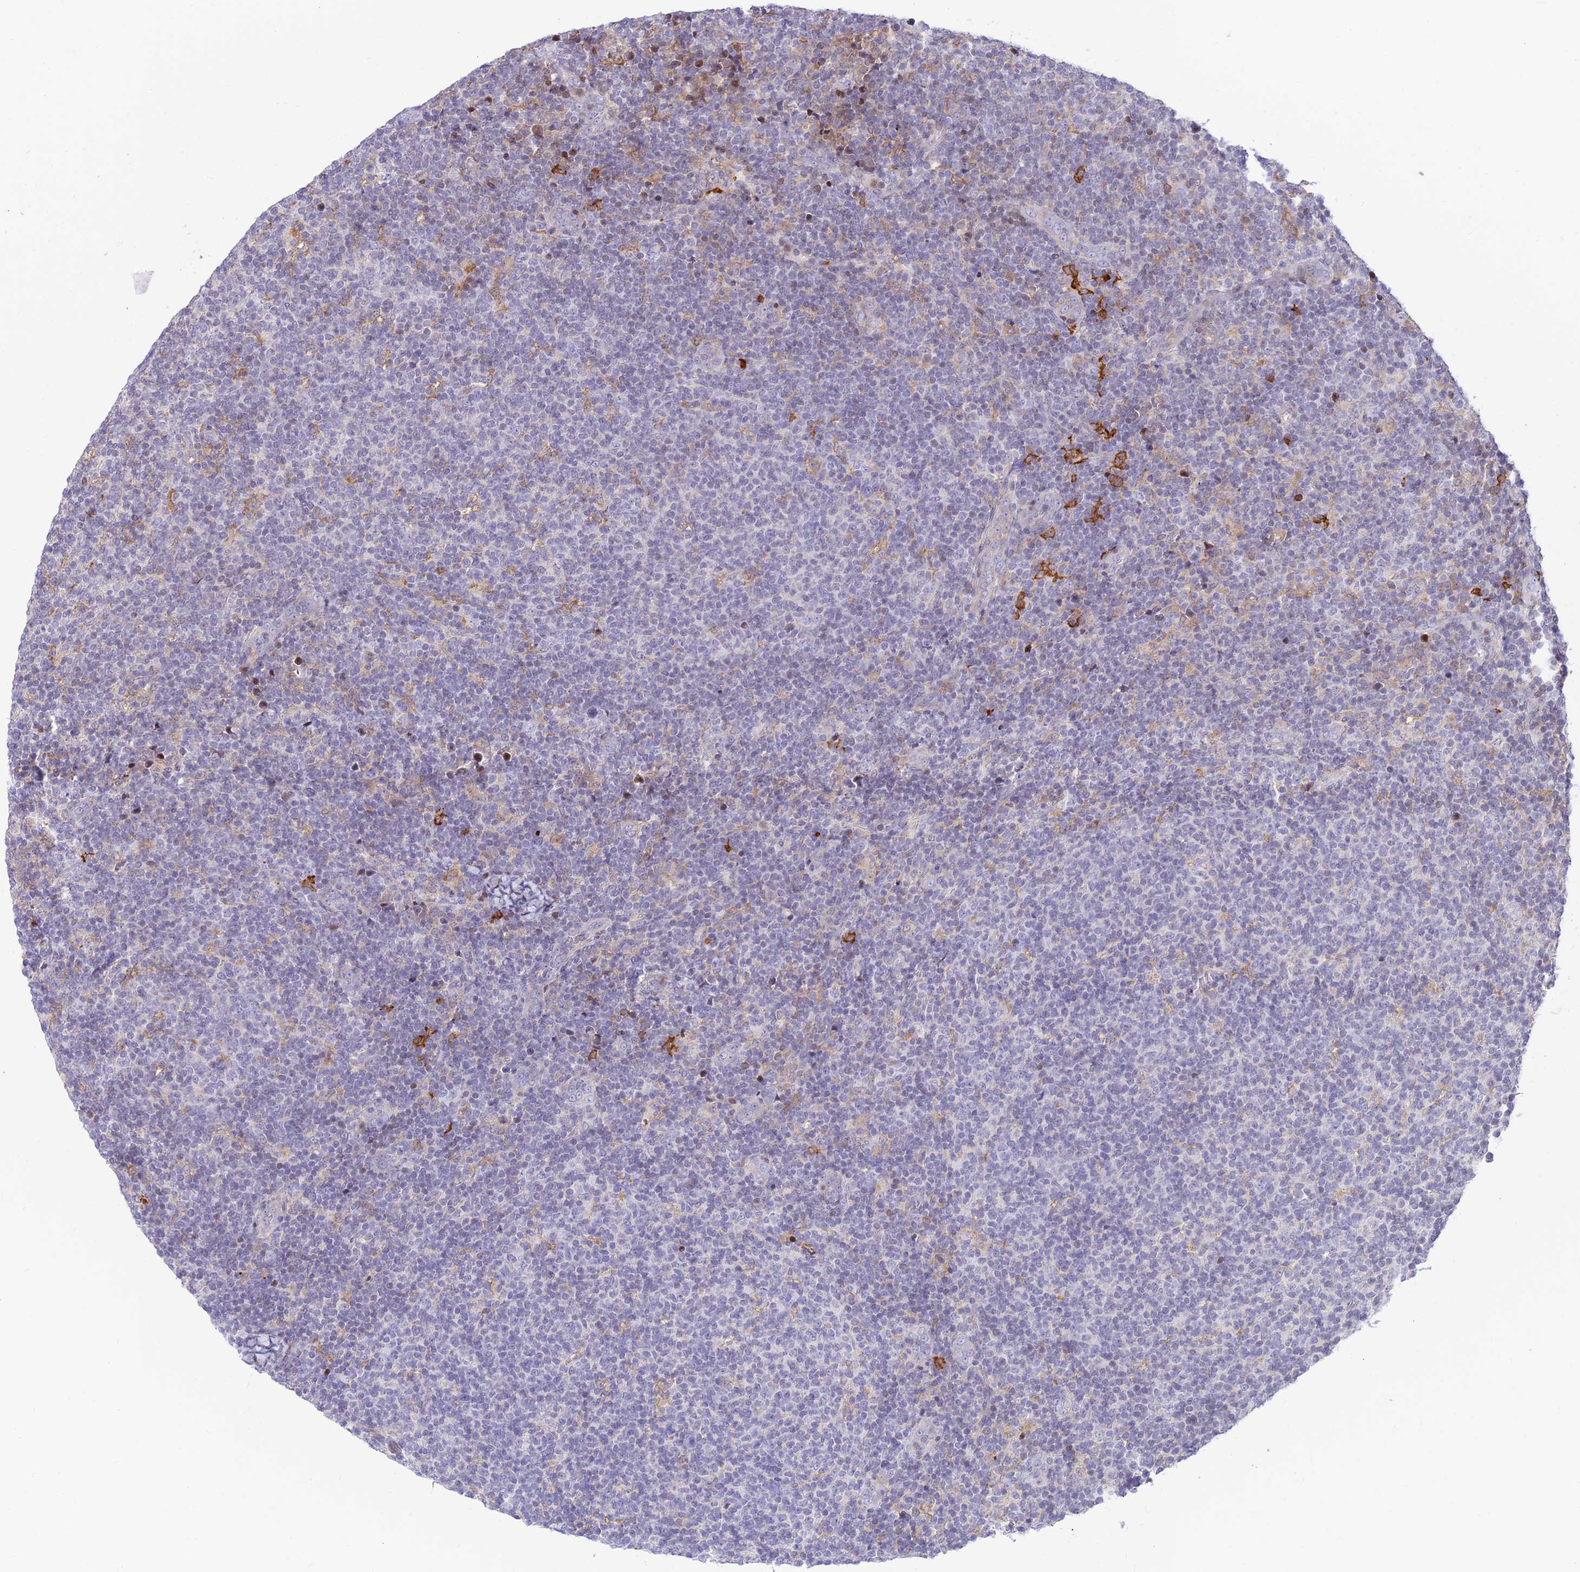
{"staining": {"intensity": "negative", "quantity": "none", "location": "none"}, "tissue": "lymphoma", "cell_type": "Tumor cells", "image_type": "cancer", "snomed": [{"axis": "morphology", "description": "Malignant lymphoma, non-Hodgkin's type, Low grade"}, {"axis": "topography", "description": "Lymph node"}], "caption": "The micrograph exhibits no staining of tumor cells in malignant lymphoma, non-Hodgkin's type (low-grade).", "gene": "FAM186B", "patient": {"sex": "male", "age": 66}}